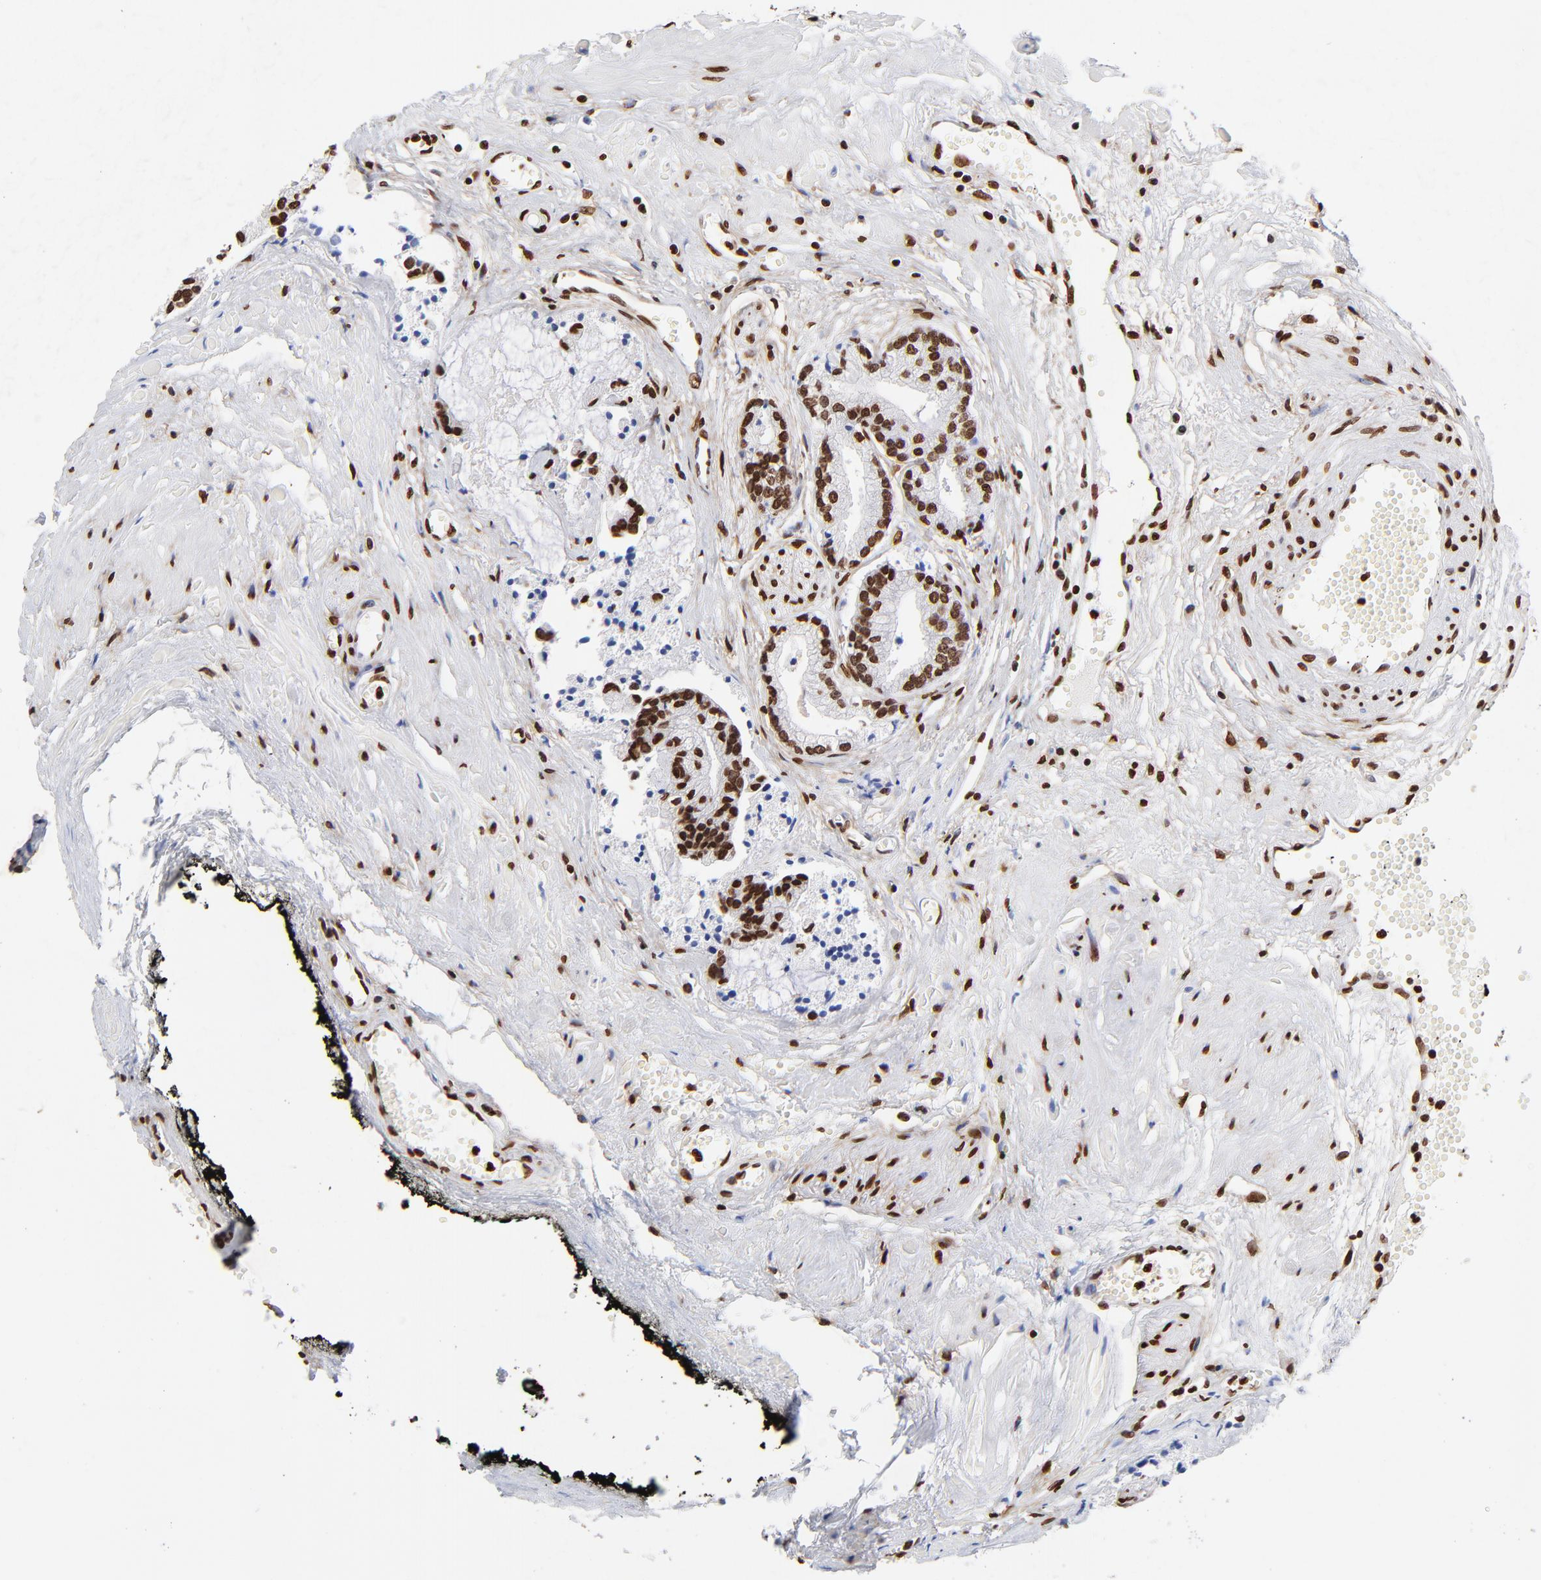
{"staining": {"intensity": "strong", "quantity": ">75%", "location": "nuclear"}, "tissue": "prostate cancer", "cell_type": "Tumor cells", "image_type": "cancer", "snomed": [{"axis": "morphology", "description": "Adenocarcinoma, High grade"}, {"axis": "topography", "description": "Prostate"}], "caption": "Protein expression analysis of human high-grade adenocarcinoma (prostate) reveals strong nuclear positivity in about >75% of tumor cells.", "gene": "FBH1", "patient": {"sex": "male", "age": 56}}